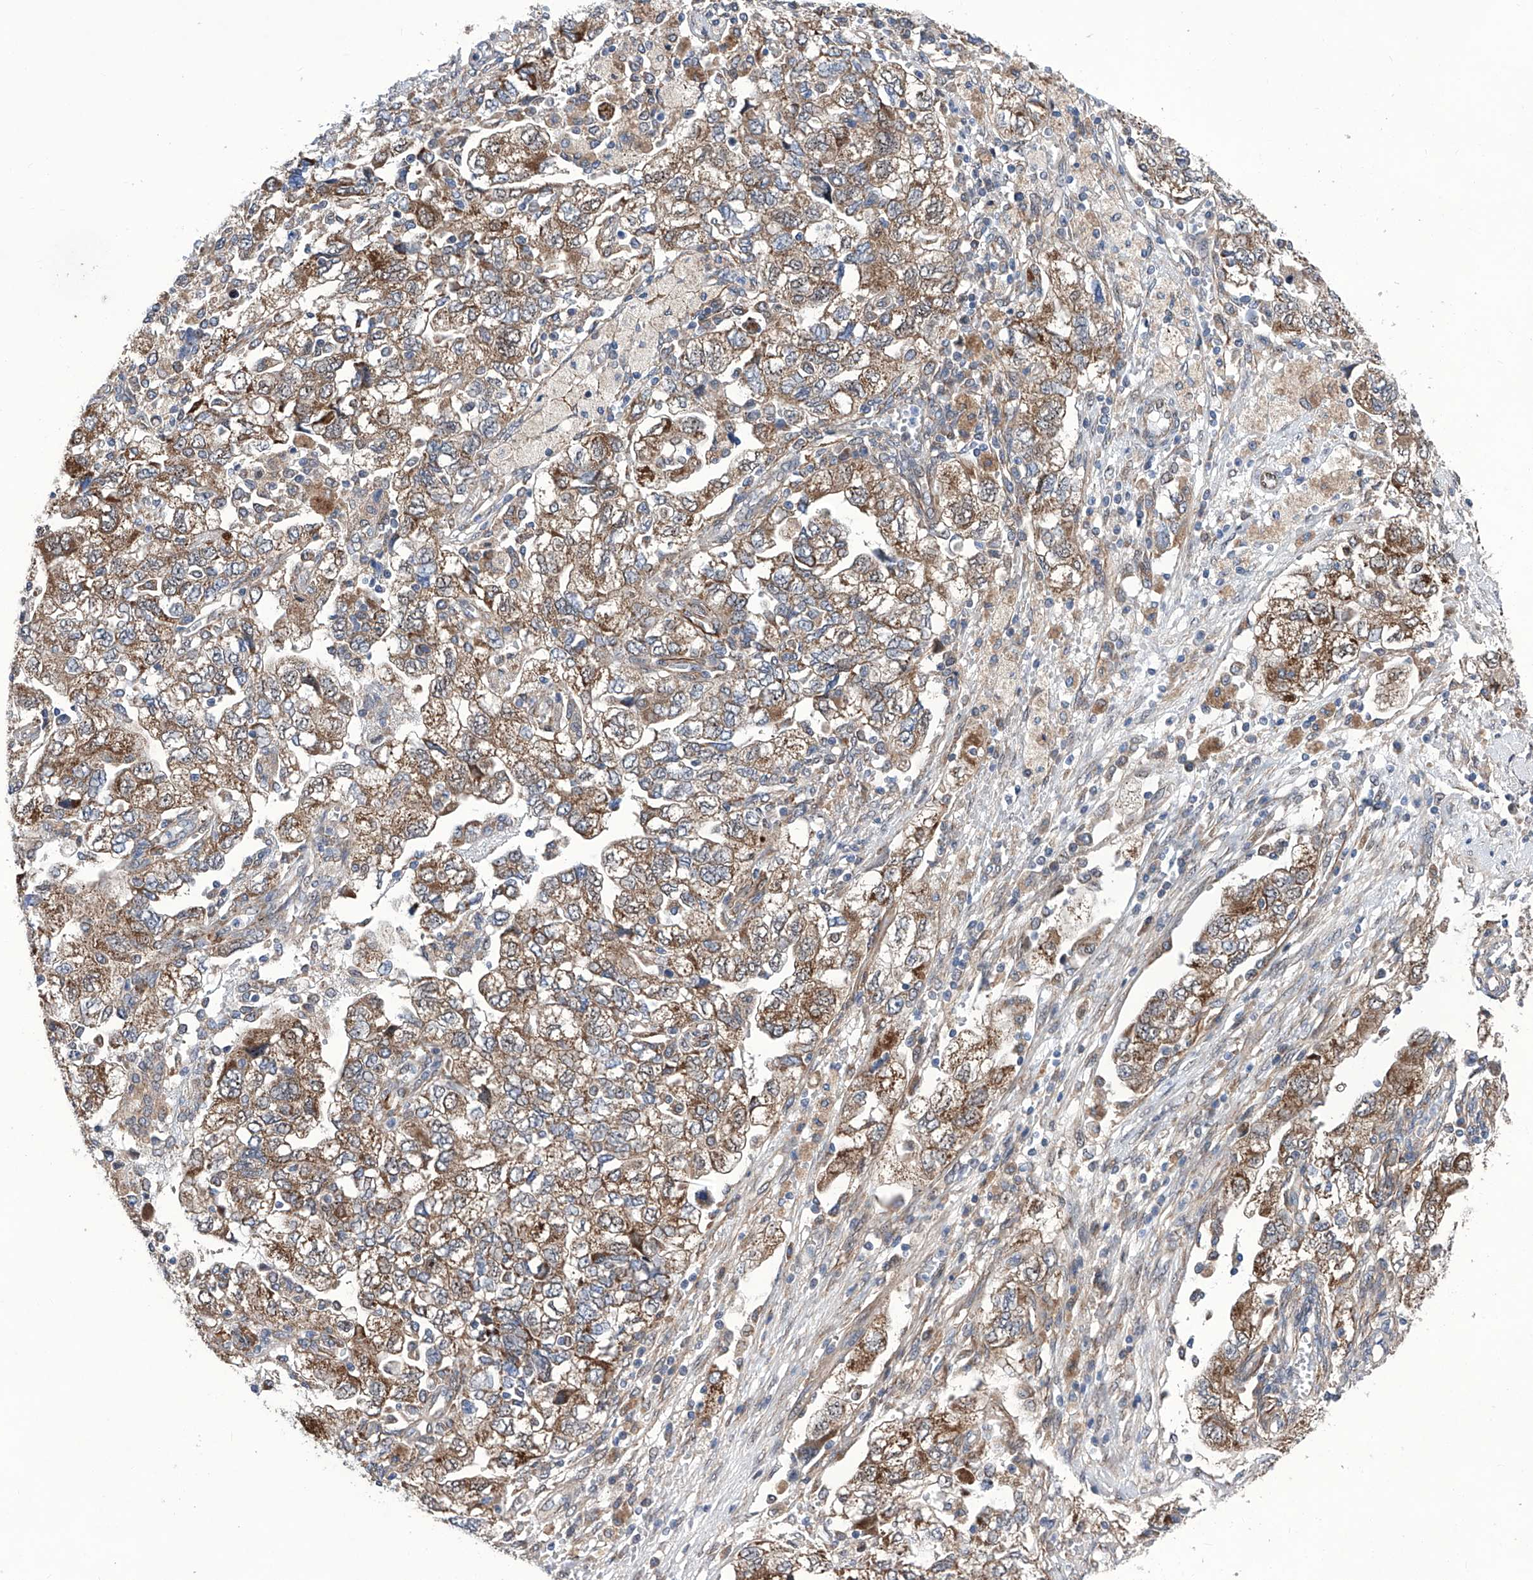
{"staining": {"intensity": "moderate", "quantity": ">75%", "location": "cytoplasmic/membranous"}, "tissue": "ovarian cancer", "cell_type": "Tumor cells", "image_type": "cancer", "snomed": [{"axis": "morphology", "description": "Carcinoma, NOS"}, {"axis": "morphology", "description": "Cystadenocarcinoma, serous, NOS"}, {"axis": "topography", "description": "Ovary"}], "caption": "Protein staining of serous cystadenocarcinoma (ovarian) tissue displays moderate cytoplasmic/membranous expression in approximately >75% of tumor cells.", "gene": "KTI12", "patient": {"sex": "female", "age": 69}}